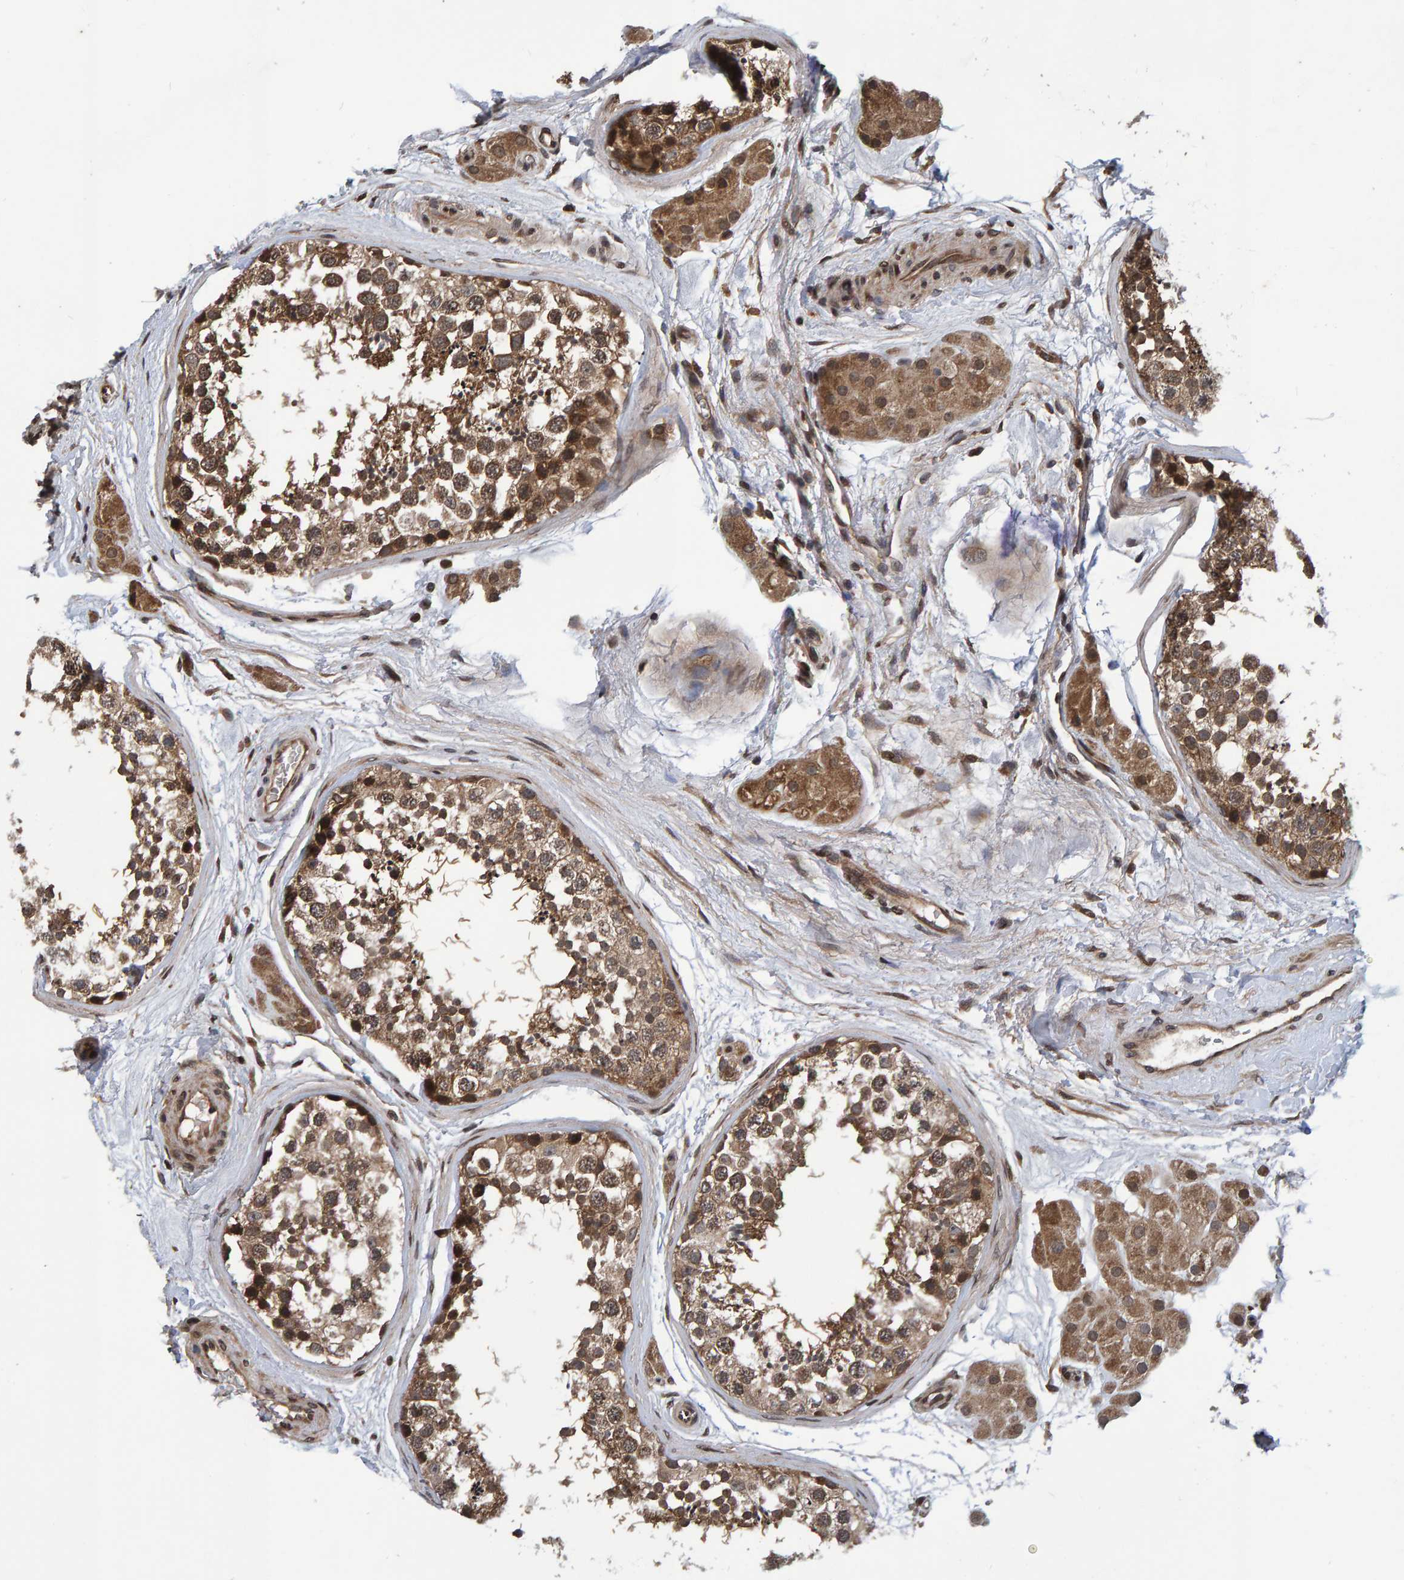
{"staining": {"intensity": "moderate", "quantity": ">75%", "location": "cytoplasmic/membranous"}, "tissue": "testis", "cell_type": "Cells in seminiferous ducts", "image_type": "normal", "snomed": [{"axis": "morphology", "description": "Normal tissue, NOS"}, {"axis": "topography", "description": "Testis"}], "caption": "Normal testis reveals moderate cytoplasmic/membranous staining in approximately >75% of cells in seminiferous ducts.", "gene": "GAB2", "patient": {"sex": "male", "age": 56}}